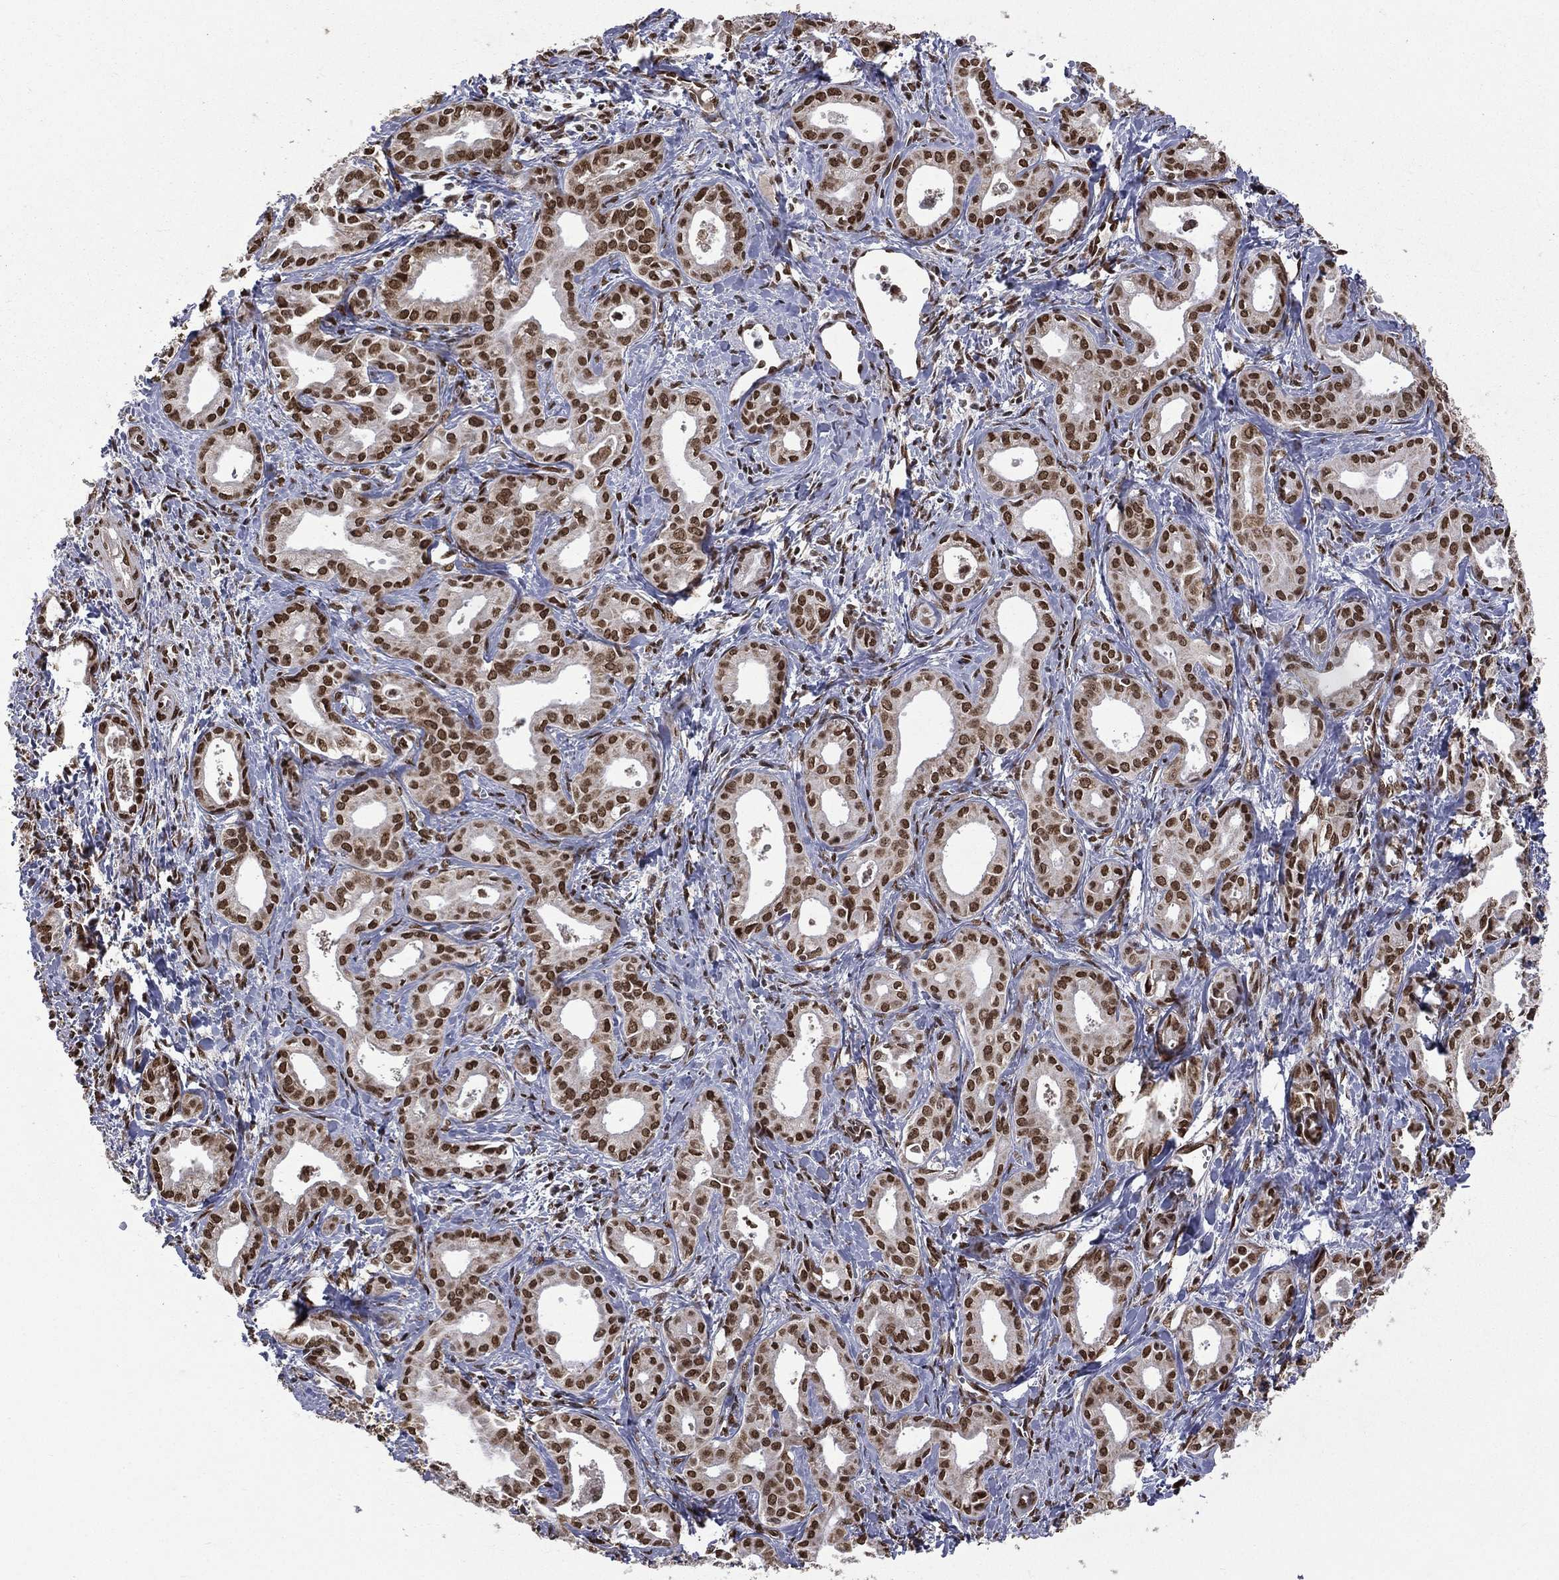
{"staining": {"intensity": "strong", "quantity": ">75%", "location": "nuclear"}, "tissue": "liver cancer", "cell_type": "Tumor cells", "image_type": "cancer", "snomed": [{"axis": "morphology", "description": "Cholangiocarcinoma"}, {"axis": "topography", "description": "Liver"}], "caption": "Cholangiocarcinoma (liver) stained with a brown dye exhibits strong nuclear positive staining in about >75% of tumor cells.", "gene": "C5orf24", "patient": {"sex": "female", "age": 65}}